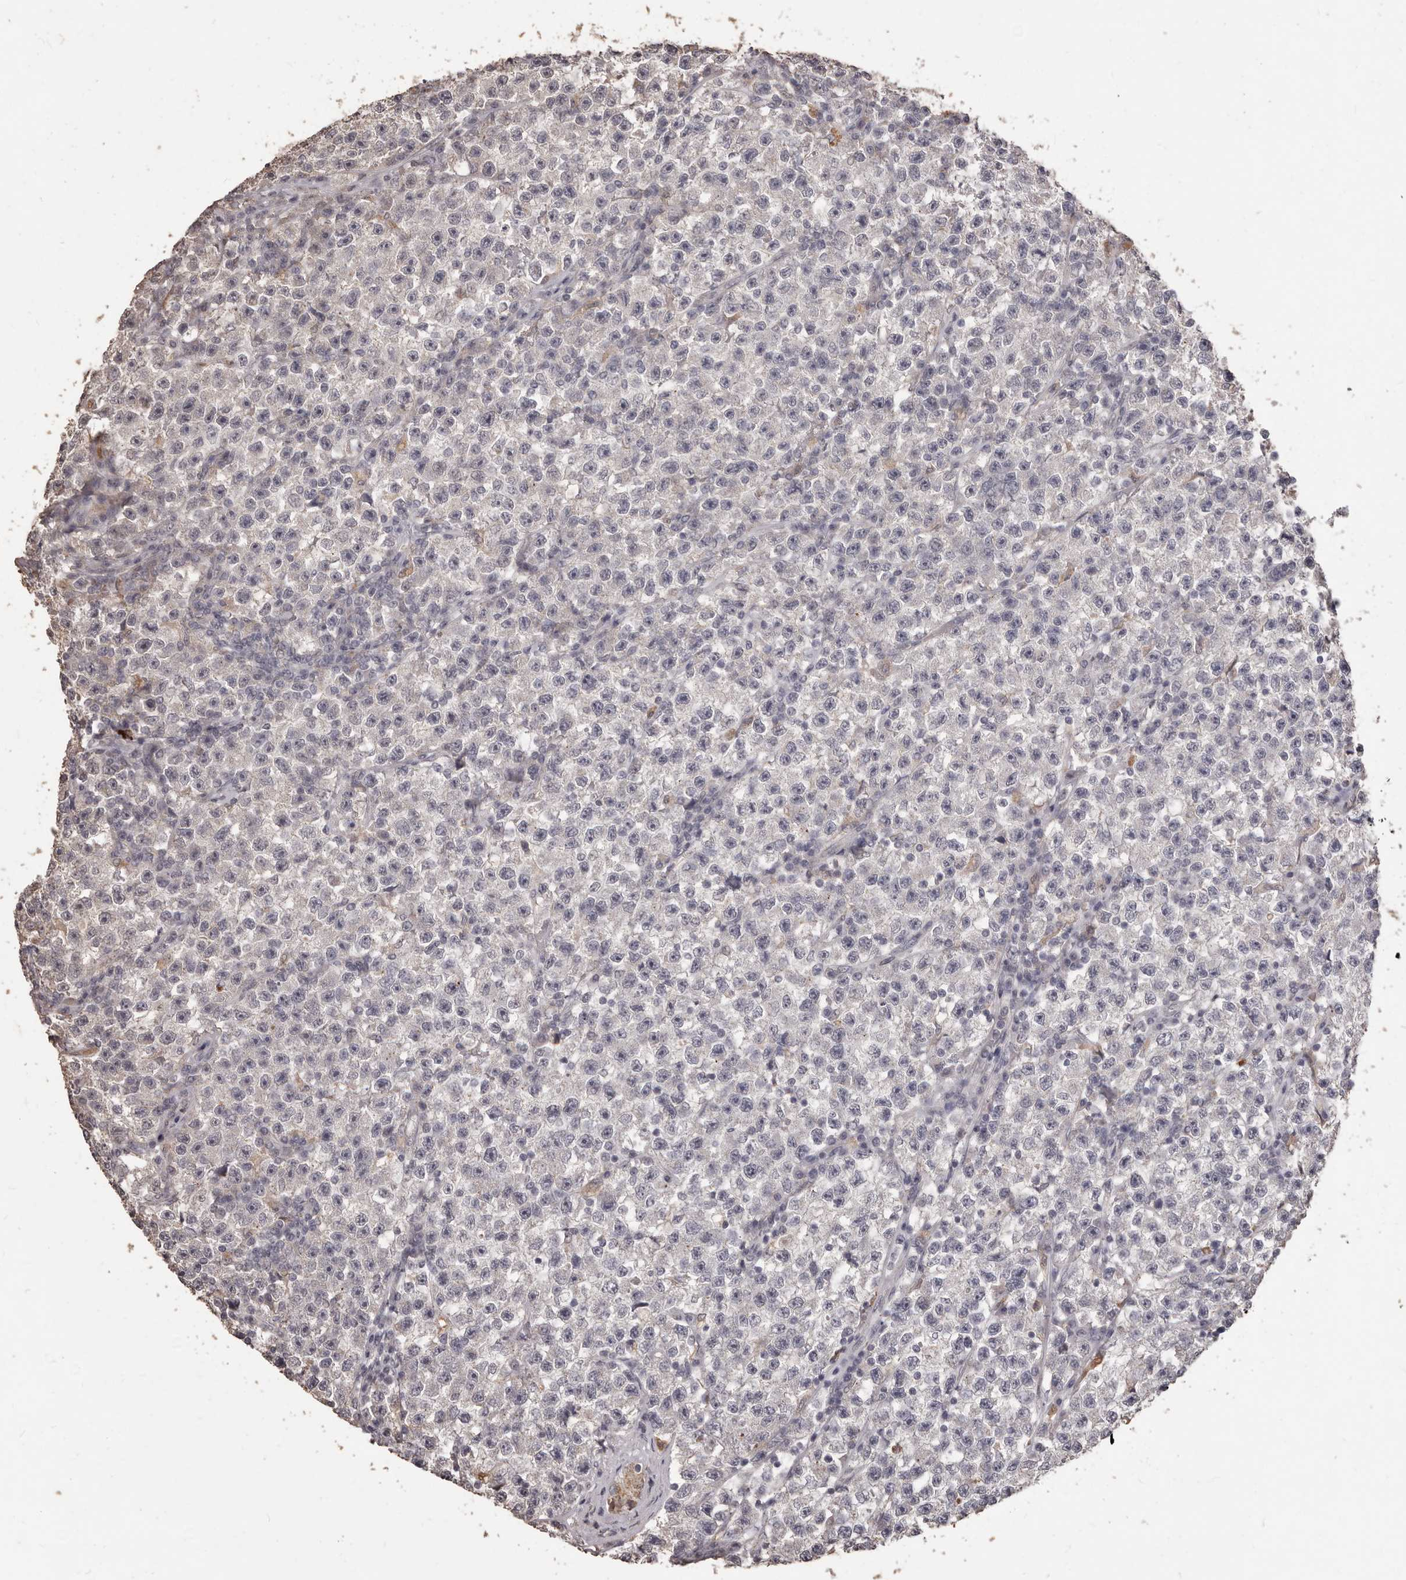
{"staining": {"intensity": "negative", "quantity": "none", "location": "none"}, "tissue": "testis cancer", "cell_type": "Tumor cells", "image_type": "cancer", "snomed": [{"axis": "morphology", "description": "Seminoma, NOS"}, {"axis": "topography", "description": "Testis"}], "caption": "DAB immunohistochemical staining of human testis seminoma demonstrates no significant positivity in tumor cells.", "gene": "PRSS27", "patient": {"sex": "male", "age": 22}}